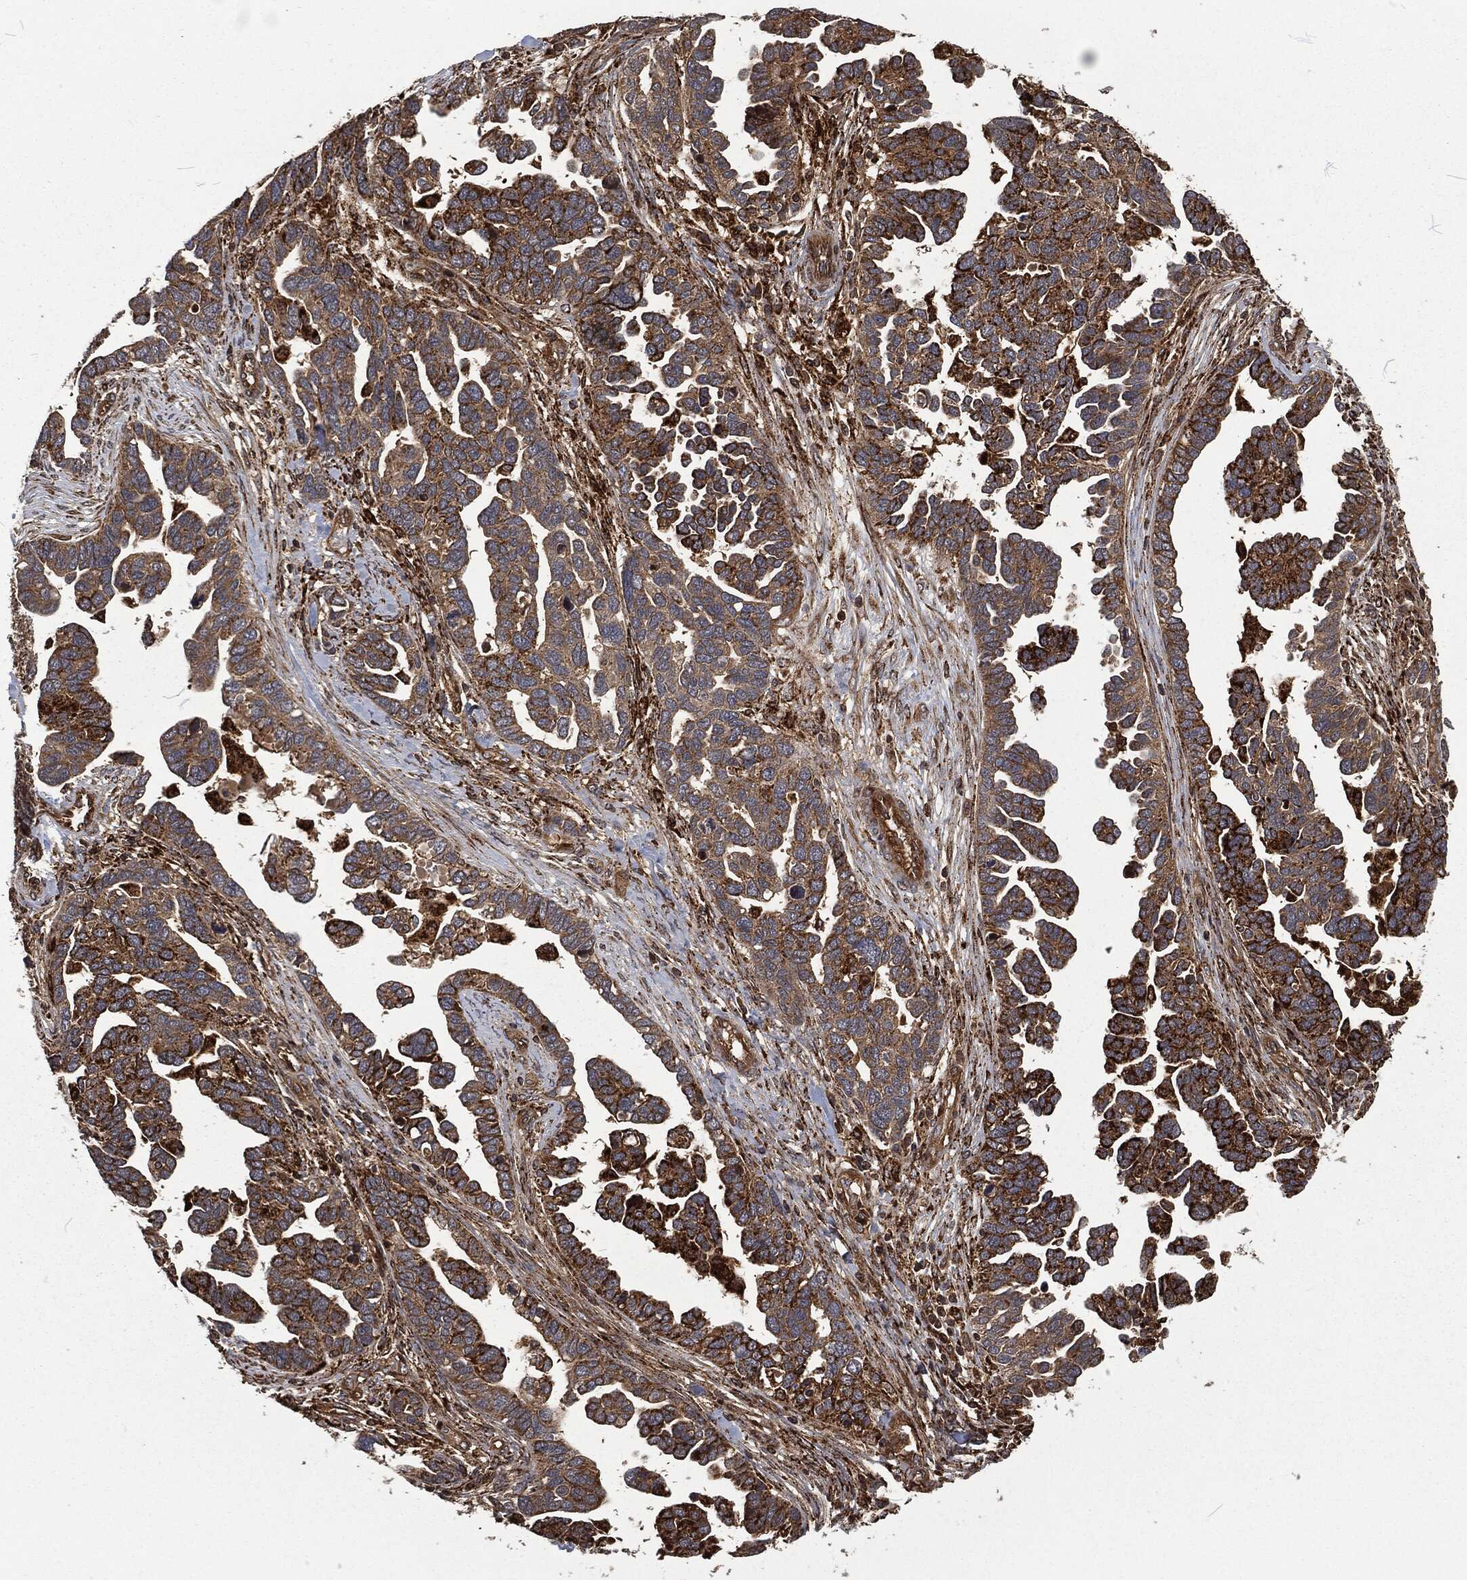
{"staining": {"intensity": "strong", "quantity": "25%-75%", "location": "cytoplasmic/membranous"}, "tissue": "ovarian cancer", "cell_type": "Tumor cells", "image_type": "cancer", "snomed": [{"axis": "morphology", "description": "Cystadenocarcinoma, serous, NOS"}, {"axis": "topography", "description": "Ovary"}], "caption": "DAB (3,3'-diaminobenzidine) immunohistochemical staining of ovarian serous cystadenocarcinoma reveals strong cytoplasmic/membranous protein expression in approximately 25%-75% of tumor cells.", "gene": "RFTN1", "patient": {"sex": "female", "age": 54}}